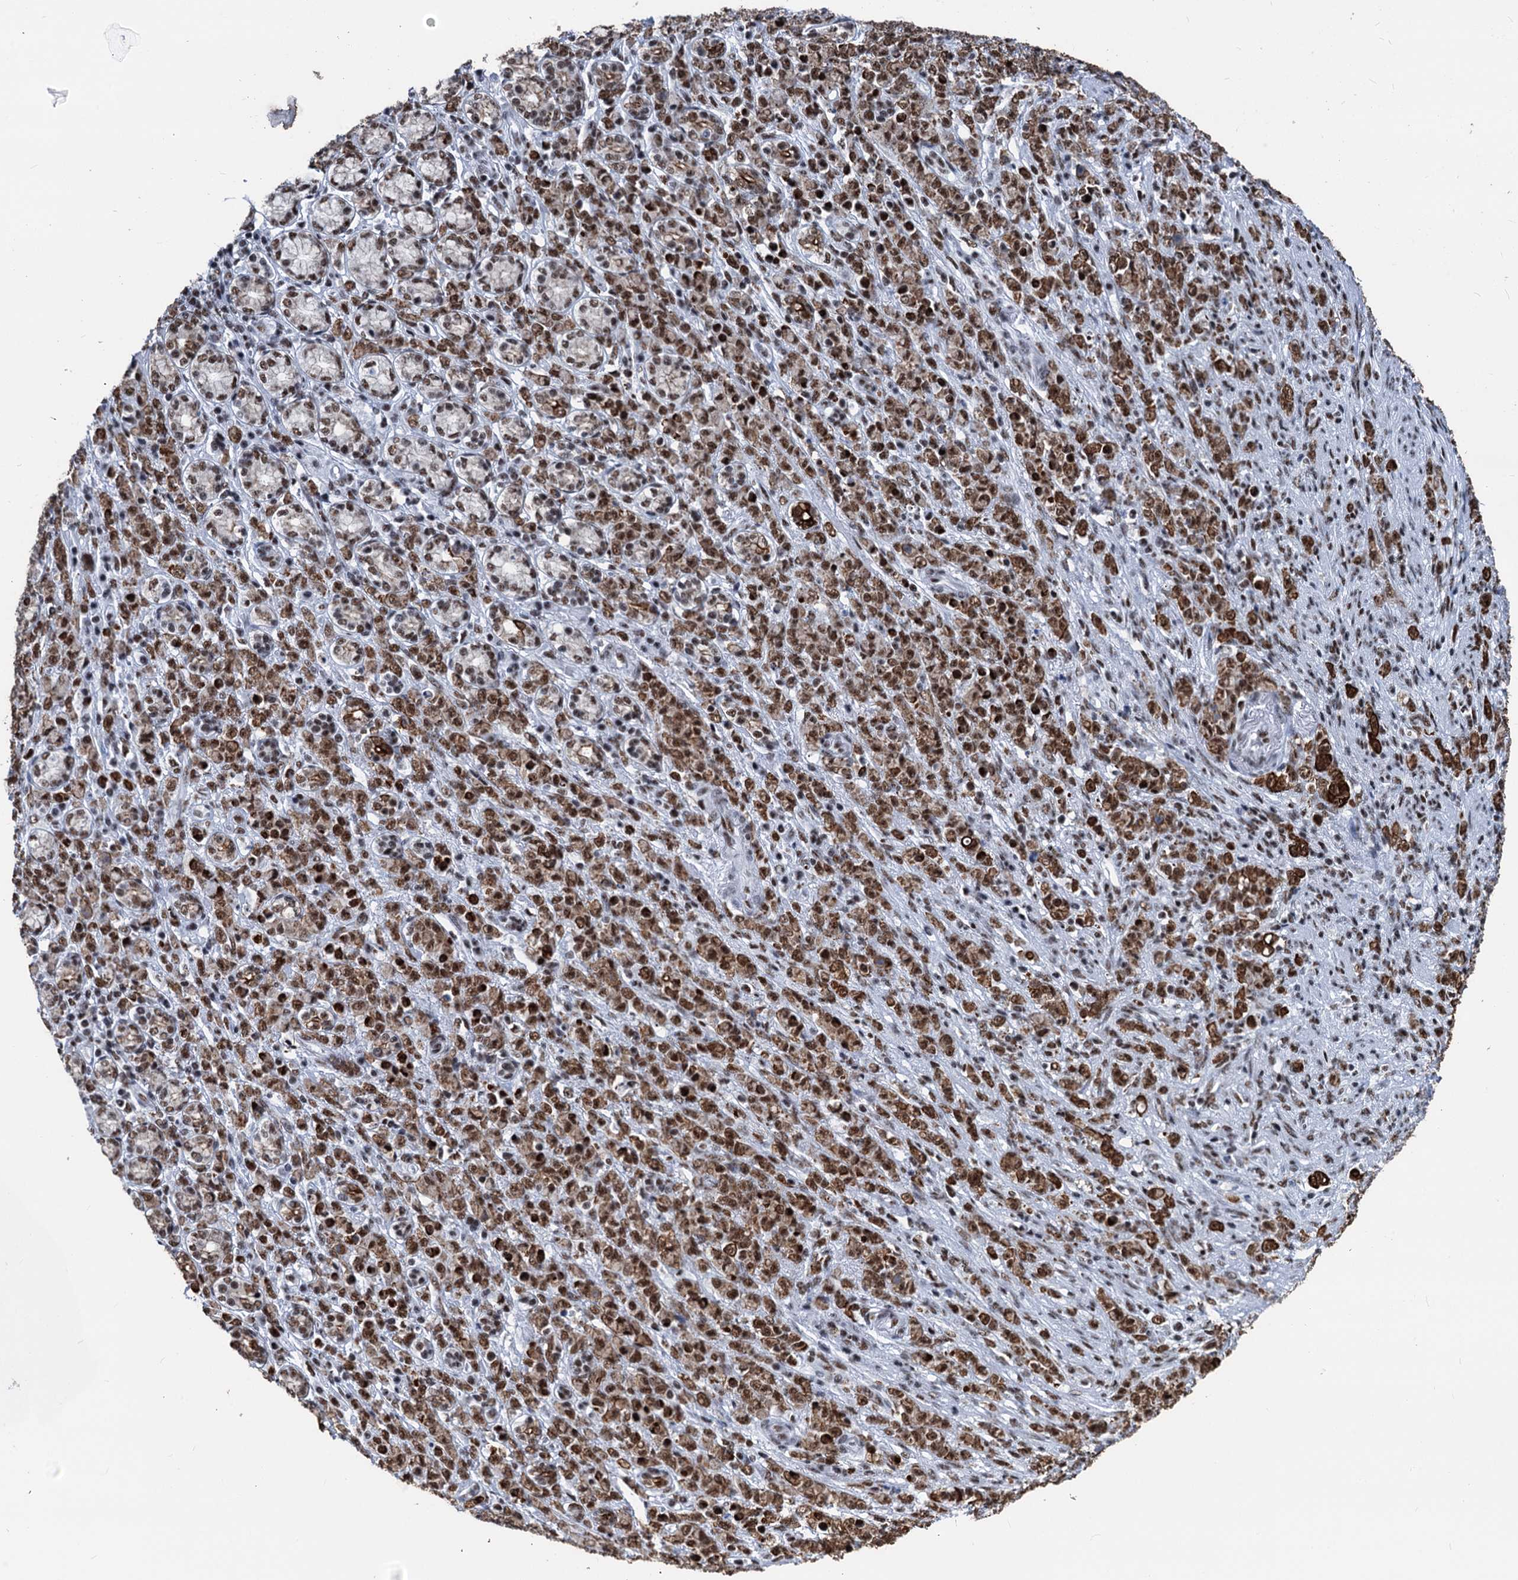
{"staining": {"intensity": "moderate", "quantity": ">75%", "location": "cytoplasmic/membranous,nuclear"}, "tissue": "stomach cancer", "cell_type": "Tumor cells", "image_type": "cancer", "snomed": [{"axis": "morphology", "description": "Adenocarcinoma, NOS"}, {"axis": "topography", "description": "Stomach"}], "caption": "A histopathology image of human adenocarcinoma (stomach) stained for a protein shows moderate cytoplasmic/membranous and nuclear brown staining in tumor cells.", "gene": "DDX23", "patient": {"sex": "female", "age": 79}}